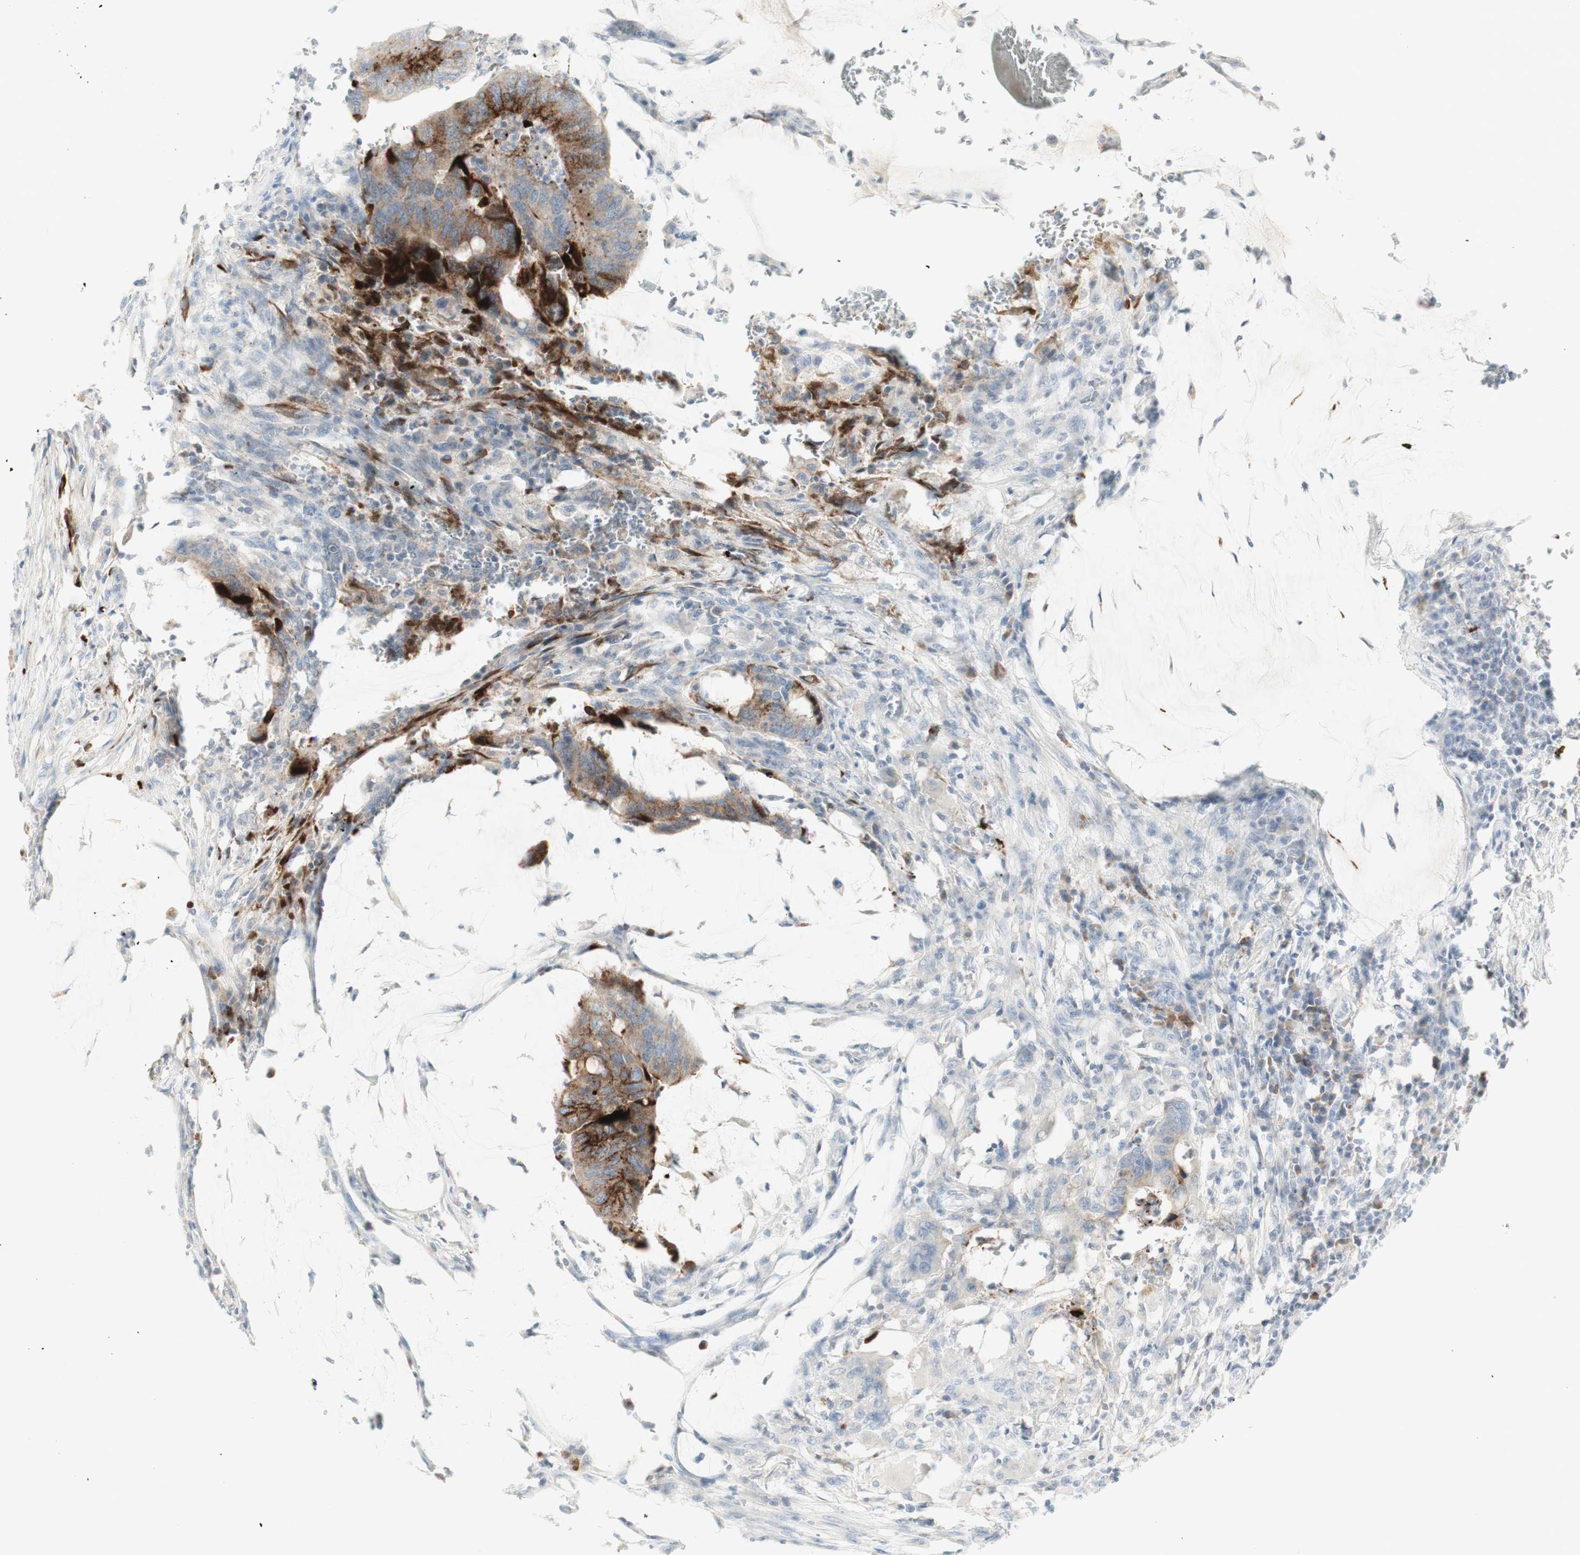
{"staining": {"intensity": "moderate", "quantity": "25%-75%", "location": "cytoplasmic/membranous"}, "tissue": "colorectal cancer", "cell_type": "Tumor cells", "image_type": "cancer", "snomed": [{"axis": "morphology", "description": "Normal tissue, NOS"}, {"axis": "morphology", "description": "Adenocarcinoma, NOS"}, {"axis": "topography", "description": "Rectum"}, {"axis": "topography", "description": "Peripheral nerve tissue"}], "caption": "Brown immunohistochemical staining in human colorectal cancer (adenocarcinoma) demonstrates moderate cytoplasmic/membranous staining in approximately 25%-75% of tumor cells.", "gene": "MDK", "patient": {"sex": "male", "age": 92}}